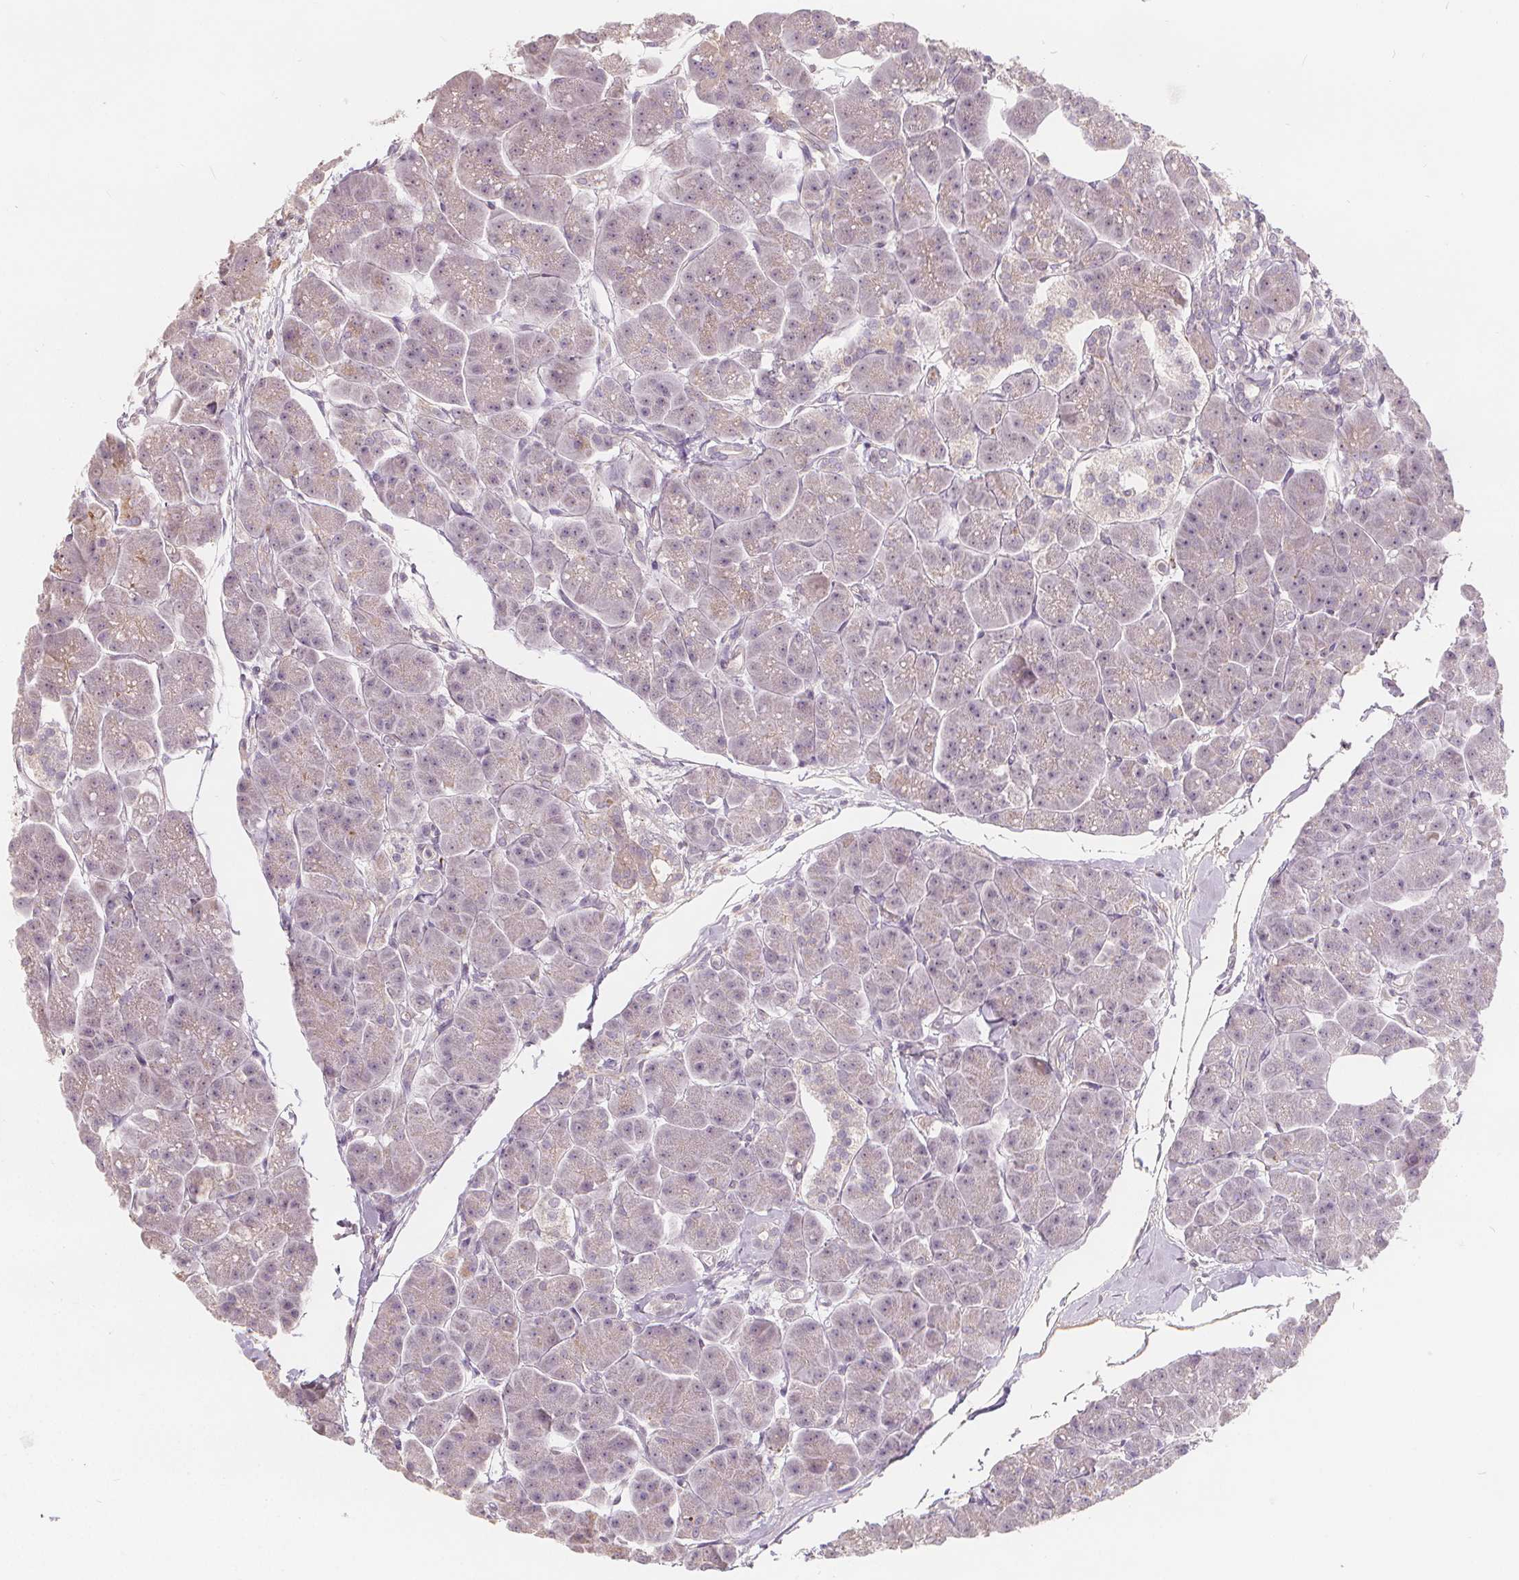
{"staining": {"intensity": "moderate", "quantity": "<25%", "location": "cytoplasmic/membranous"}, "tissue": "pancreas", "cell_type": "Exocrine glandular cells", "image_type": "normal", "snomed": [{"axis": "morphology", "description": "Normal tissue, NOS"}, {"axis": "topography", "description": "Adipose tissue"}, {"axis": "topography", "description": "Pancreas"}, {"axis": "topography", "description": "Peripheral nerve tissue"}], "caption": "Protein staining reveals moderate cytoplasmic/membranous positivity in about <25% of exocrine glandular cells in normal pancreas. The protein of interest is stained brown, and the nuclei are stained in blue (DAB (3,3'-diaminobenzidine) IHC with brightfield microscopy, high magnification).", "gene": "DRC3", "patient": {"sex": "female", "age": 58}}